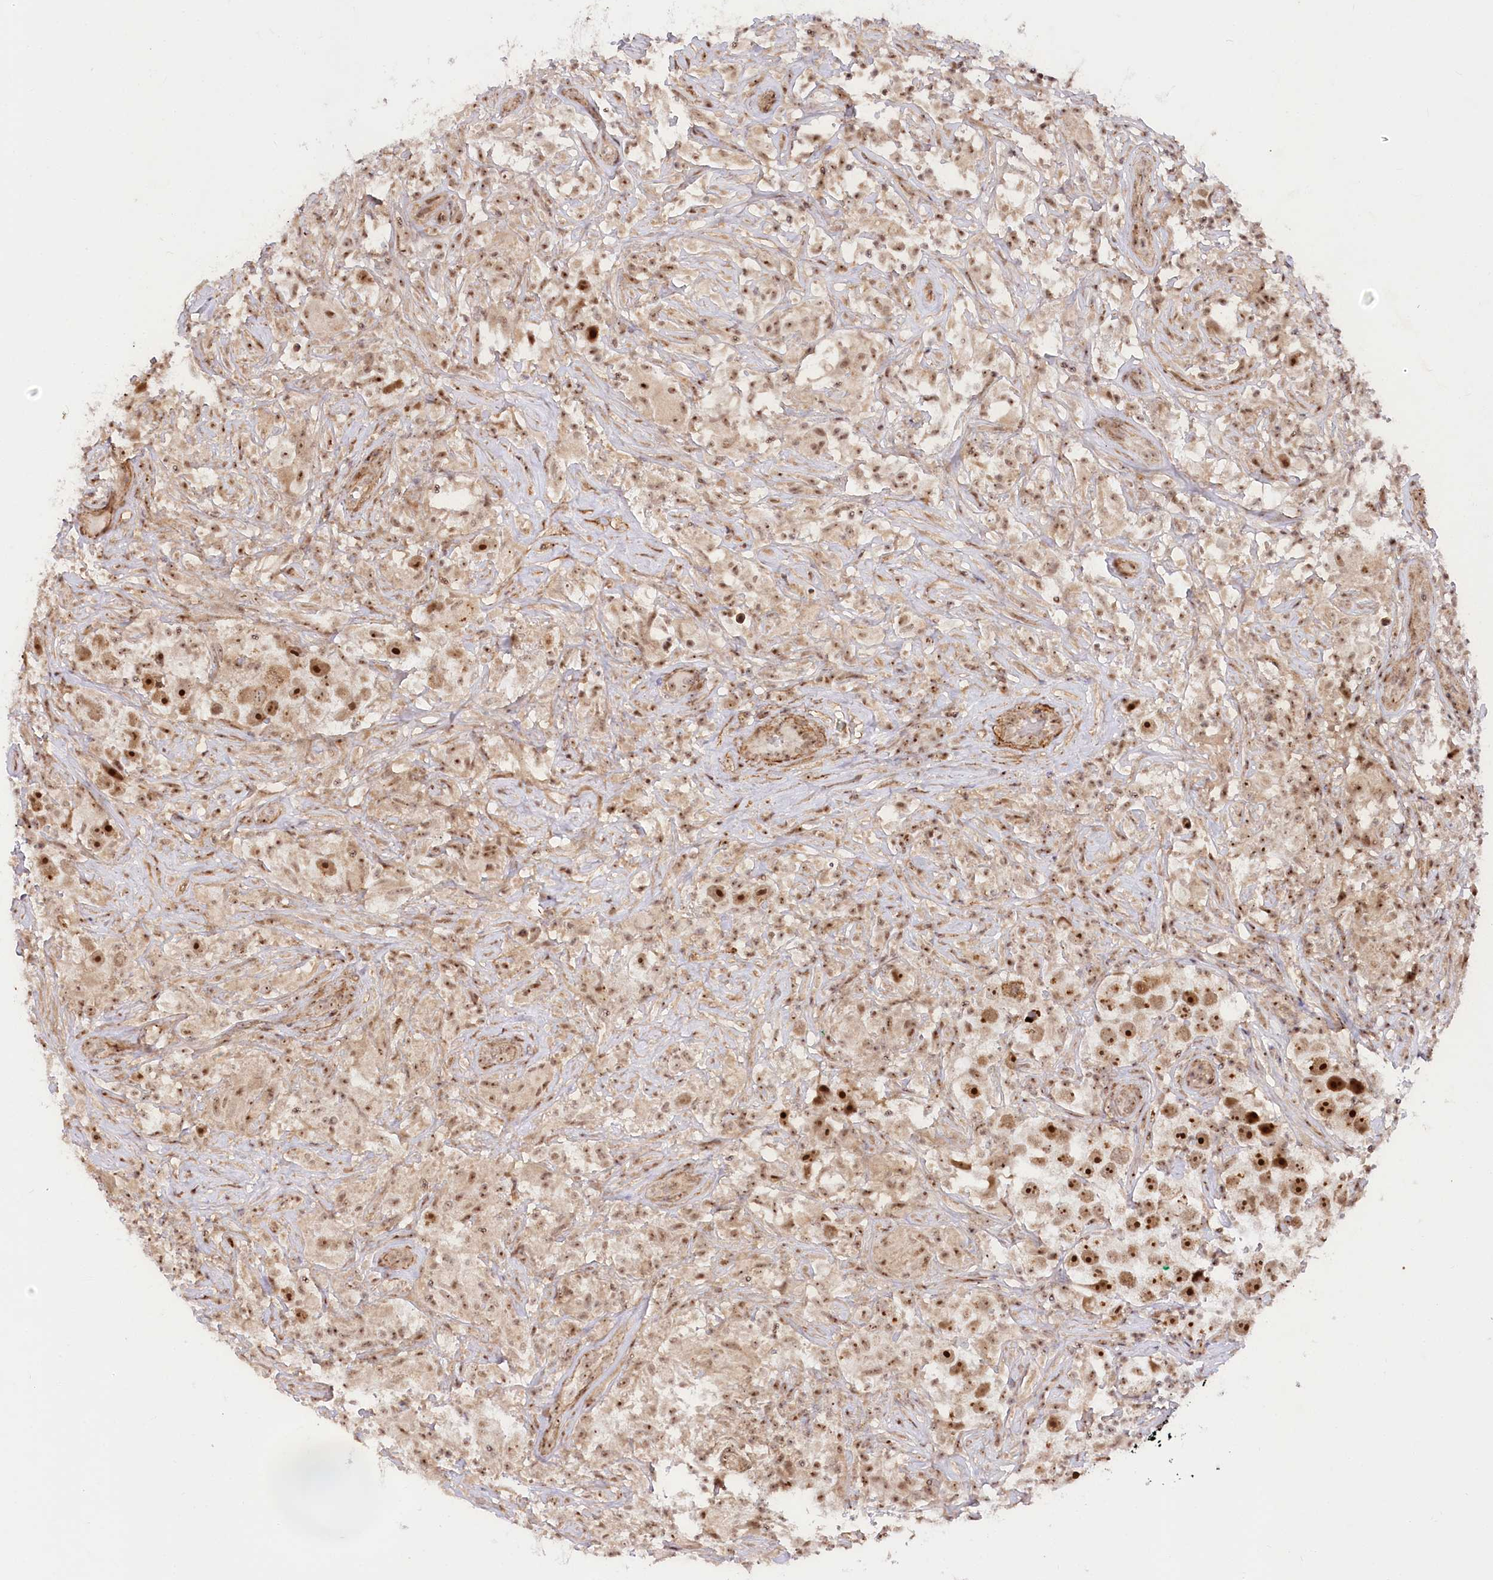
{"staining": {"intensity": "strong", "quantity": ">75%", "location": "nuclear"}, "tissue": "testis cancer", "cell_type": "Tumor cells", "image_type": "cancer", "snomed": [{"axis": "morphology", "description": "Seminoma, NOS"}, {"axis": "topography", "description": "Testis"}], "caption": "This image demonstrates immunohistochemistry staining of testis cancer (seminoma), with high strong nuclear expression in about >75% of tumor cells.", "gene": "GNL3L", "patient": {"sex": "male", "age": 49}}